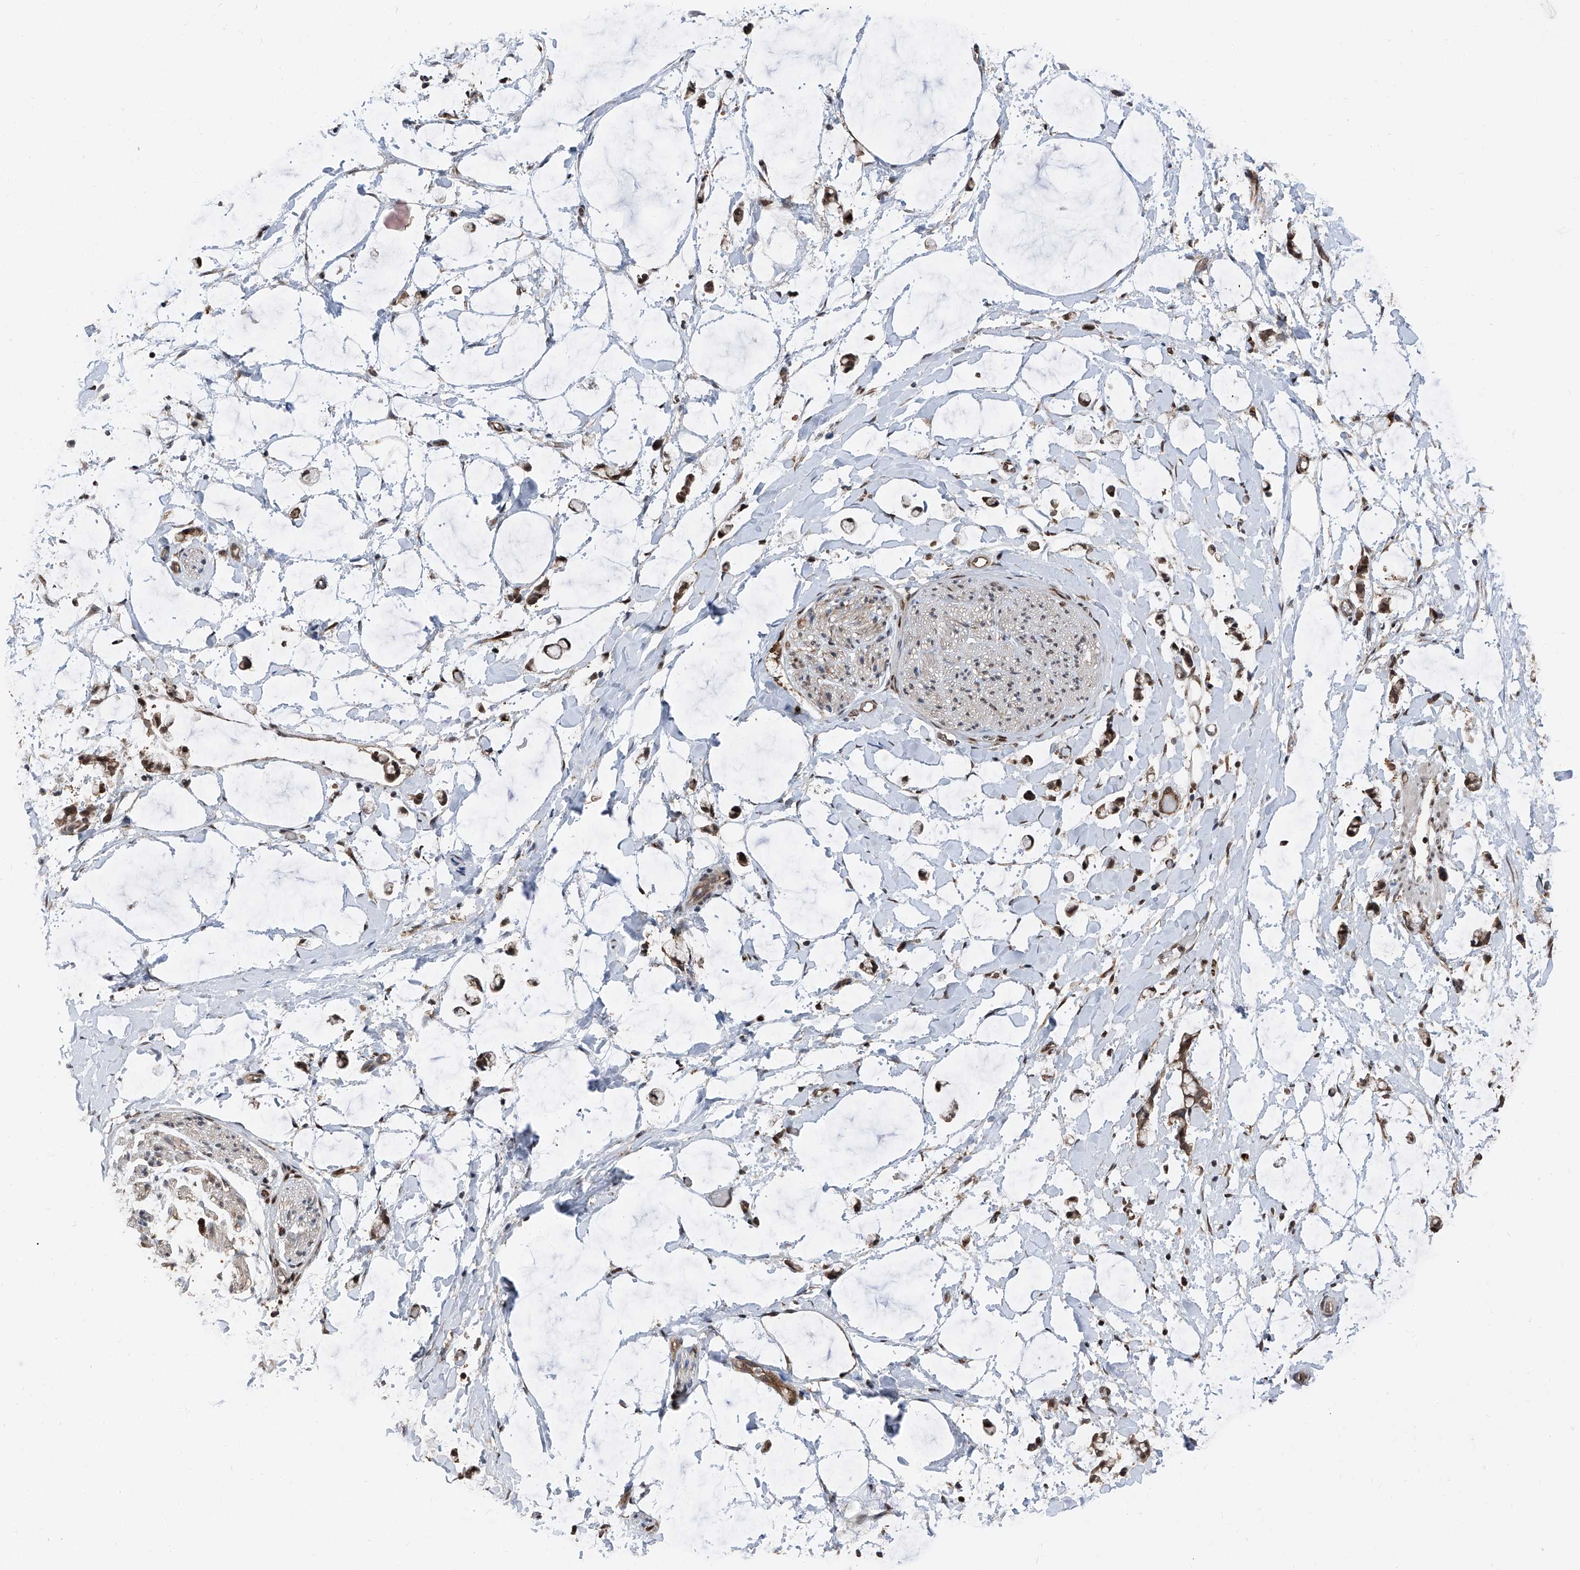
{"staining": {"intensity": "moderate", "quantity": ">75%", "location": "nuclear"}, "tissue": "adipose tissue", "cell_type": "Adipocytes", "image_type": "normal", "snomed": [{"axis": "morphology", "description": "Normal tissue, NOS"}, {"axis": "morphology", "description": "Adenocarcinoma, NOS"}, {"axis": "topography", "description": "Colon"}, {"axis": "topography", "description": "Peripheral nerve tissue"}], "caption": "This is a photomicrograph of immunohistochemistry staining of normal adipose tissue, which shows moderate staining in the nuclear of adipocytes.", "gene": "FKBP5", "patient": {"sex": "male", "age": 14}}